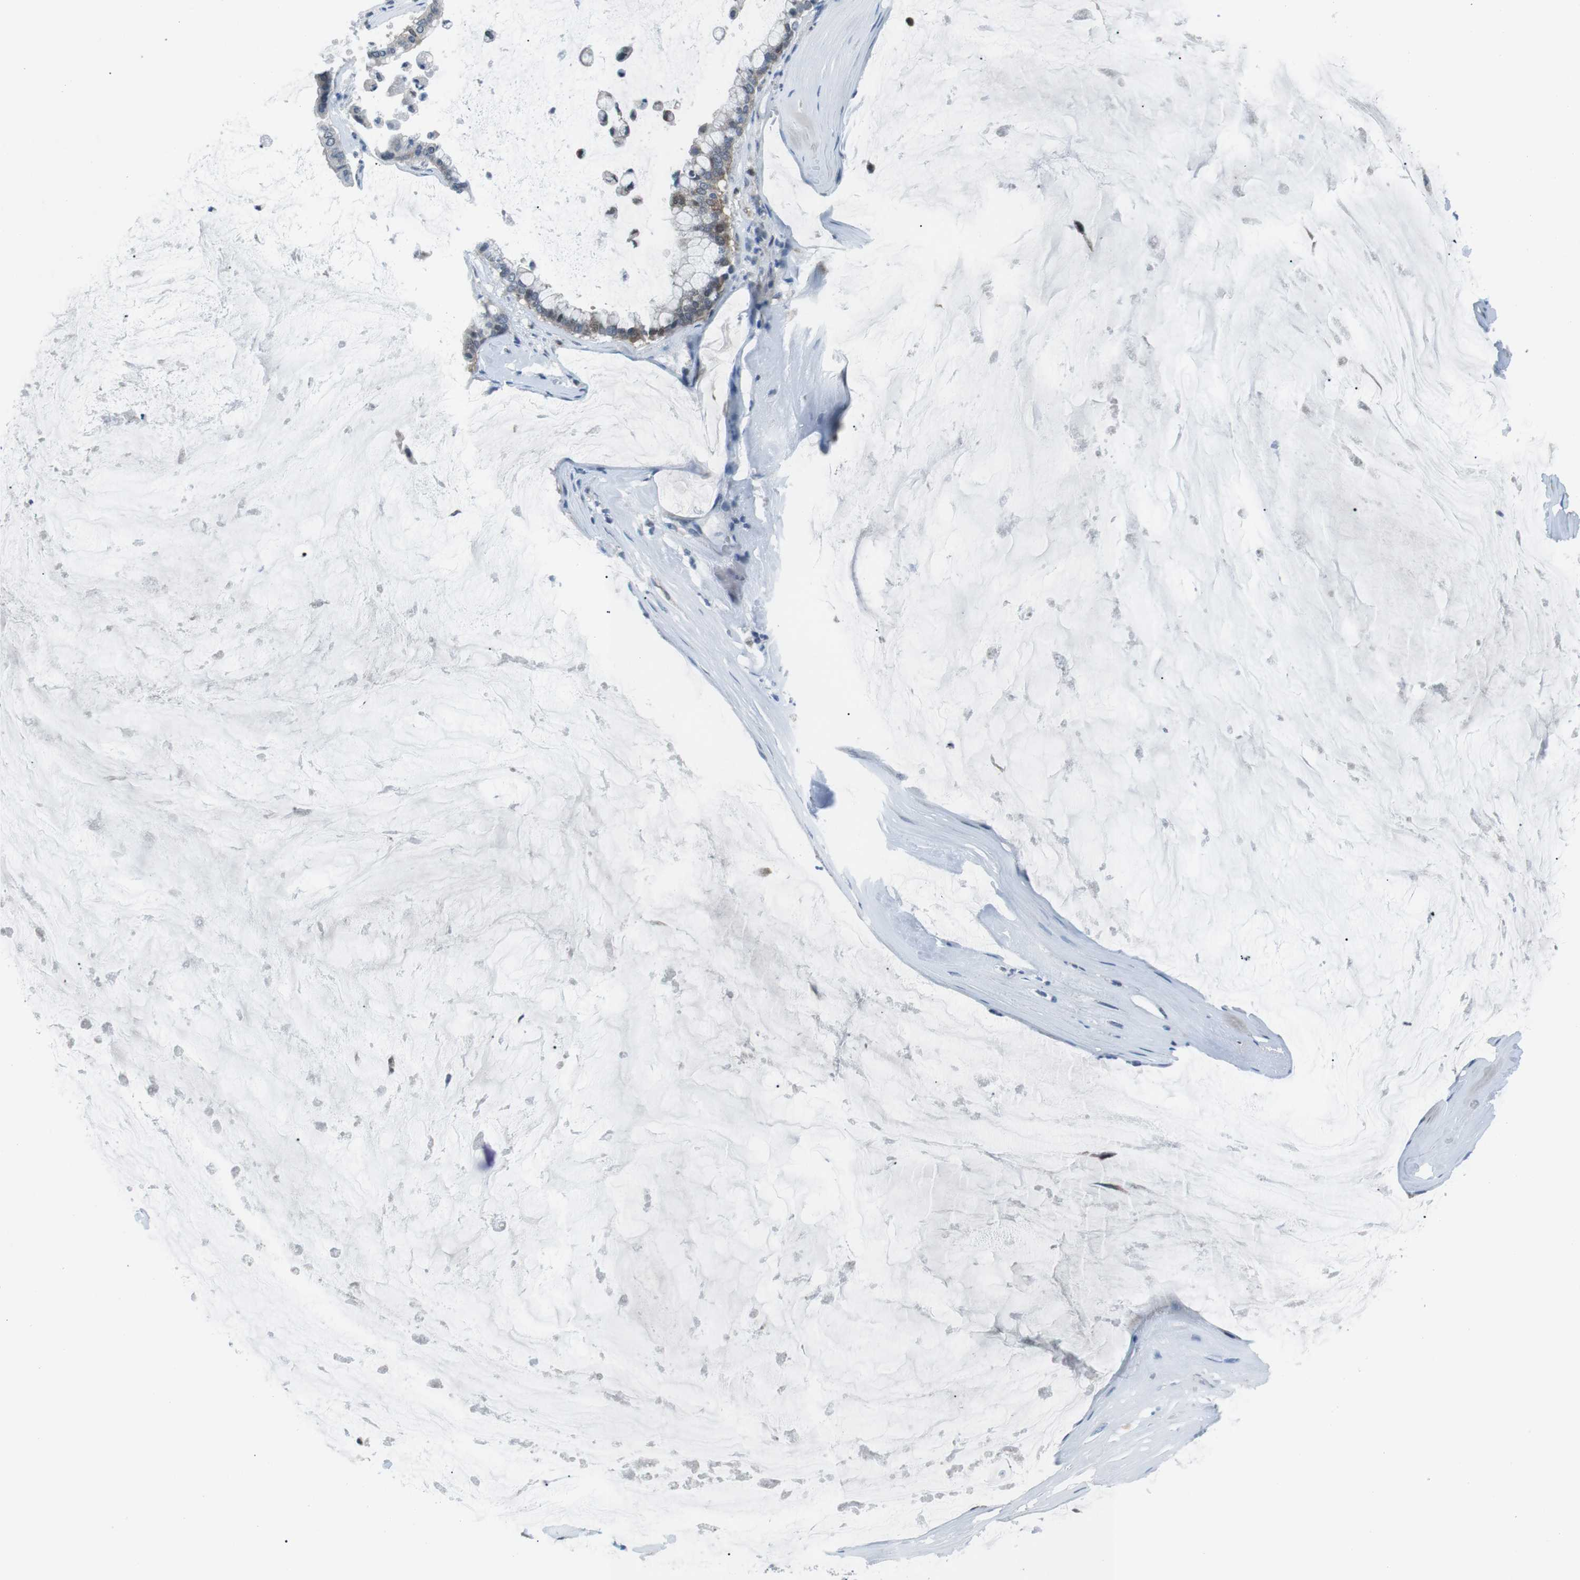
{"staining": {"intensity": "weak", "quantity": "<25%", "location": "cytoplasmic/membranous"}, "tissue": "pancreatic cancer", "cell_type": "Tumor cells", "image_type": "cancer", "snomed": [{"axis": "morphology", "description": "Adenocarcinoma, NOS"}, {"axis": "topography", "description": "Pancreas"}], "caption": "Pancreatic adenocarcinoma stained for a protein using immunohistochemistry (IHC) demonstrates no positivity tumor cells.", "gene": "BLNK", "patient": {"sex": "male", "age": 41}}